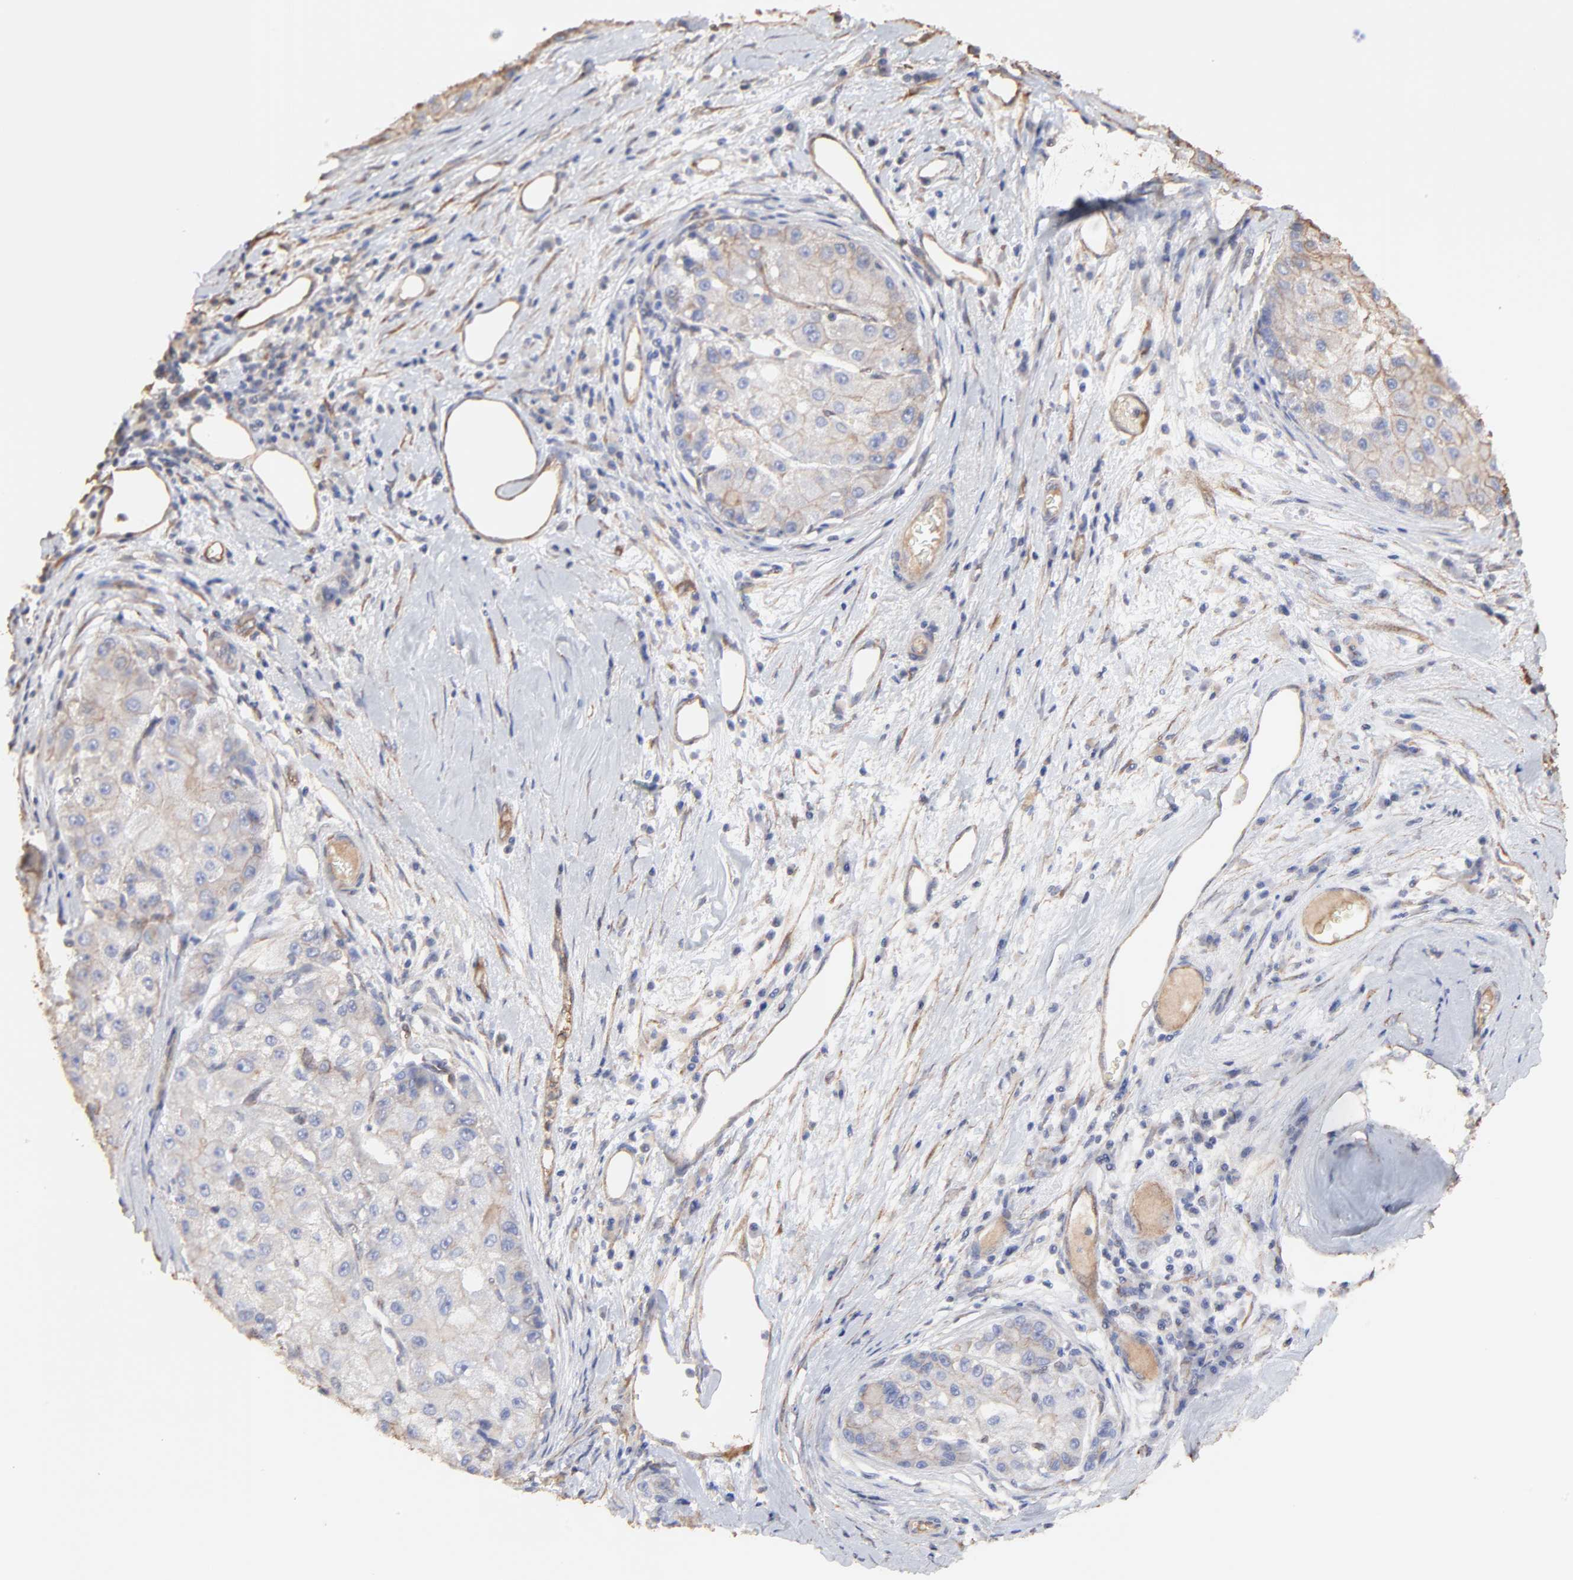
{"staining": {"intensity": "weak", "quantity": "25%-75%", "location": "cytoplasmic/membranous"}, "tissue": "liver cancer", "cell_type": "Tumor cells", "image_type": "cancer", "snomed": [{"axis": "morphology", "description": "Carcinoma, Hepatocellular, NOS"}, {"axis": "topography", "description": "Liver"}], "caption": "Approximately 25%-75% of tumor cells in human hepatocellular carcinoma (liver) exhibit weak cytoplasmic/membranous protein expression as visualized by brown immunohistochemical staining.", "gene": "LRCH2", "patient": {"sex": "male", "age": 80}}